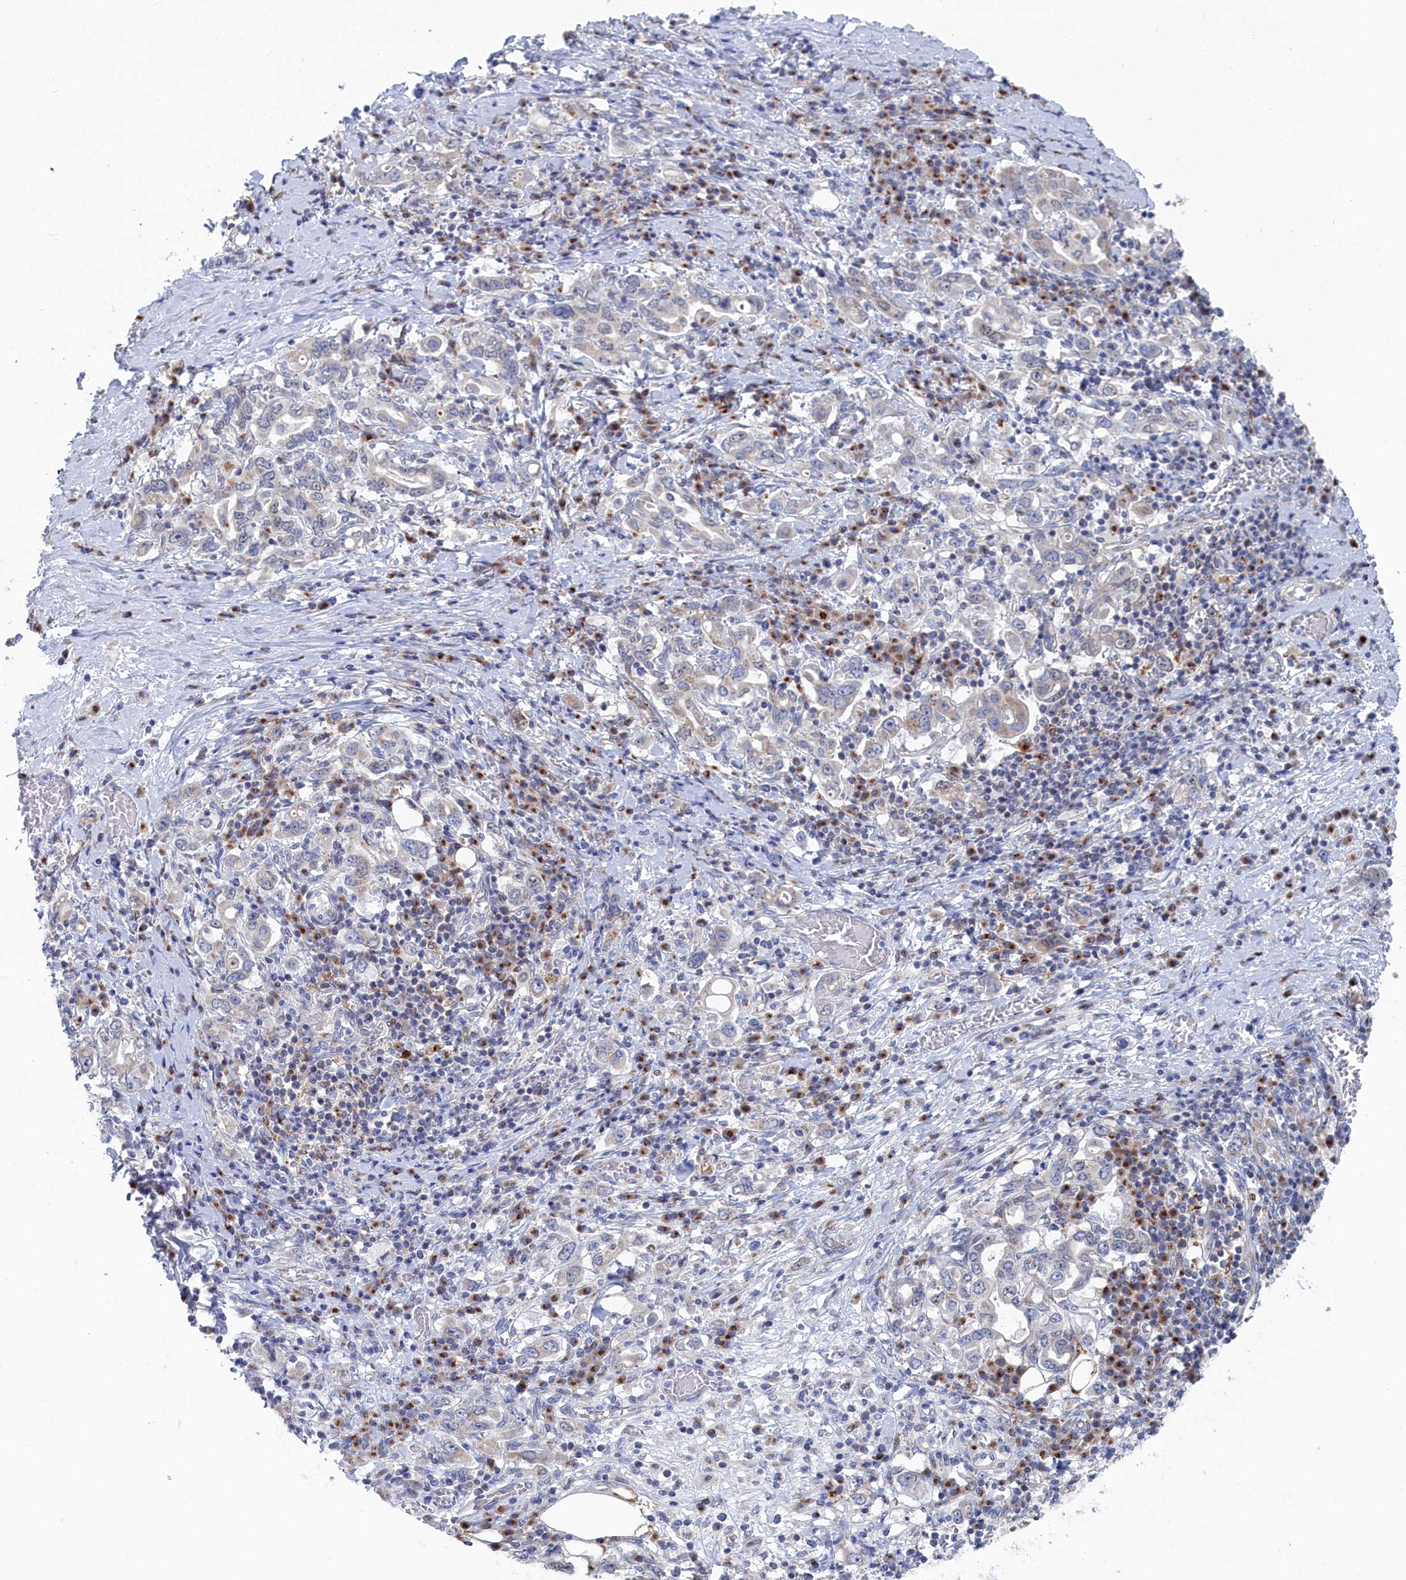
{"staining": {"intensity": "negative", "quantity": "none", "location": "none"}, "tissue": "stomach cancer", "cell_type": "Tumor cells", "image_type": "cancer", "snomed": [{"axis": "morphology", "description": "Adenocarcinoma, NOS"}, {"axis": "topography", "description": "Stomach, upper"}, {"axis": "topography", "description": "Stomach"}], "caption": "A micrograph of stomach cancer stained for a protein reveals no brown staining in tumor cells. (Immunohistochemistry, brightfield microscopy, high magnification).", "gene": "IRX1", "patient": {"sex": "male", "age": 62}}